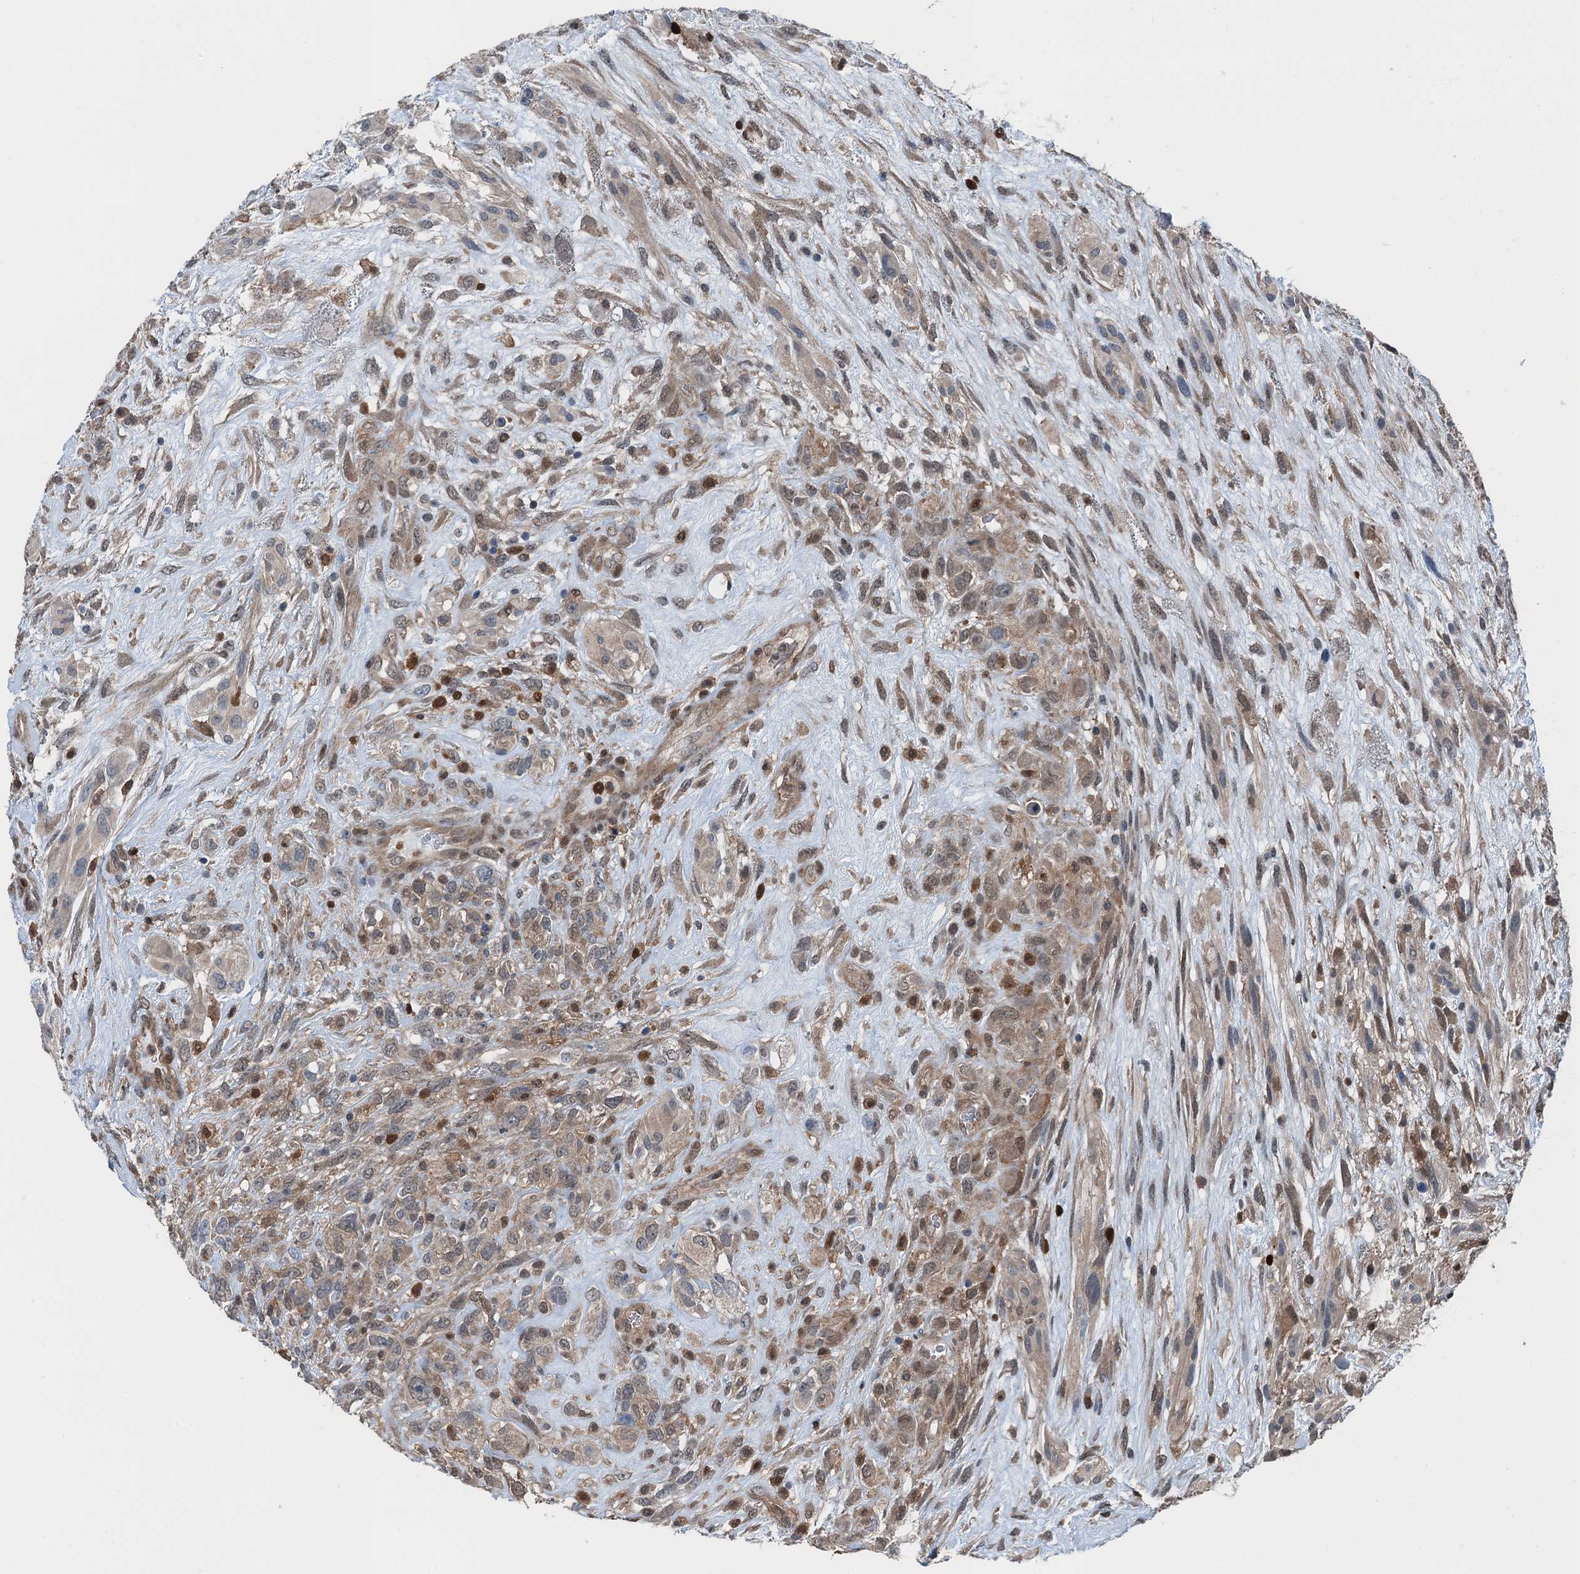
{"staining": {"intensity": "moderate", "quantity": "25%-75%", "location": "cytoplasmic/membranous,nuclear"}, "tissue": "glioma", "cell_type": "Tumor cells", "image_type": "cancer", "snomed": [{"axis": "morphology", "description": "Glioma, malignant, High grade"}, {"axis": "topography", "description": "Brain"}], "caption": "The micrograph reveals staining of malignant high-grade glioma, revealing moderate cytoplasmic/membranous and nuclear protein expression (brown color) within tumor cells.", "gene": "RNH1", "patient": {"sex": "male", "age": 61}}